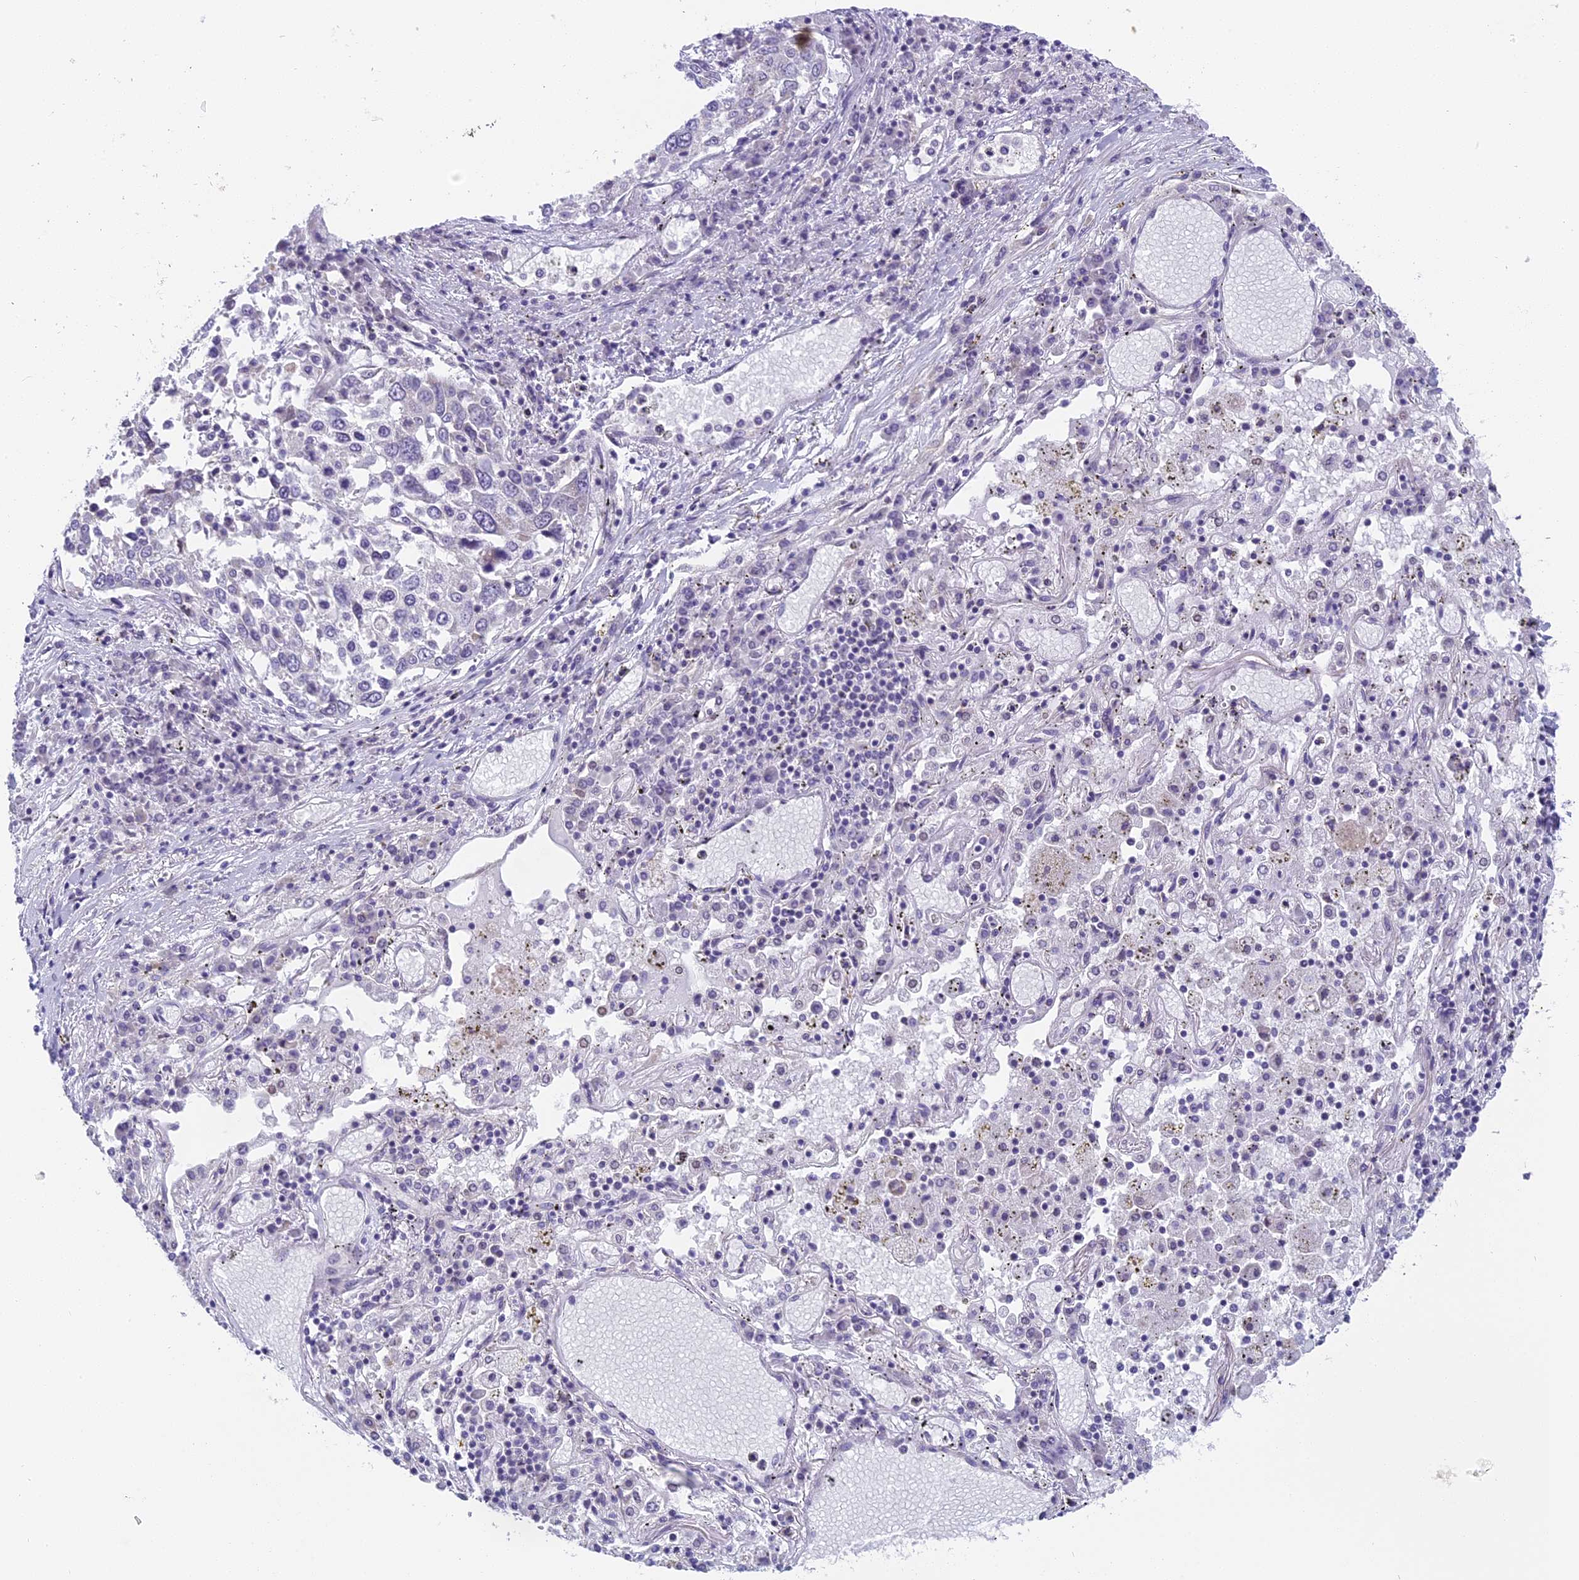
{"staining": {"intensity": "negative", "quantity": "none", "location": "none"}, "tissue": "lung cancer", "cell_type": "Tumor cells", "image_type": "cancer", "snomed": [{"axis": "morphology", "description": "Squamous cell carcinoma, NOS"}, {"axis": "topography", "description": "Lung"}], "caption": "There is no significant expression in tumor cells of lung cancer.", "gene": "ARHGEF37", "patient": {"sex": "male", "age": 65}}